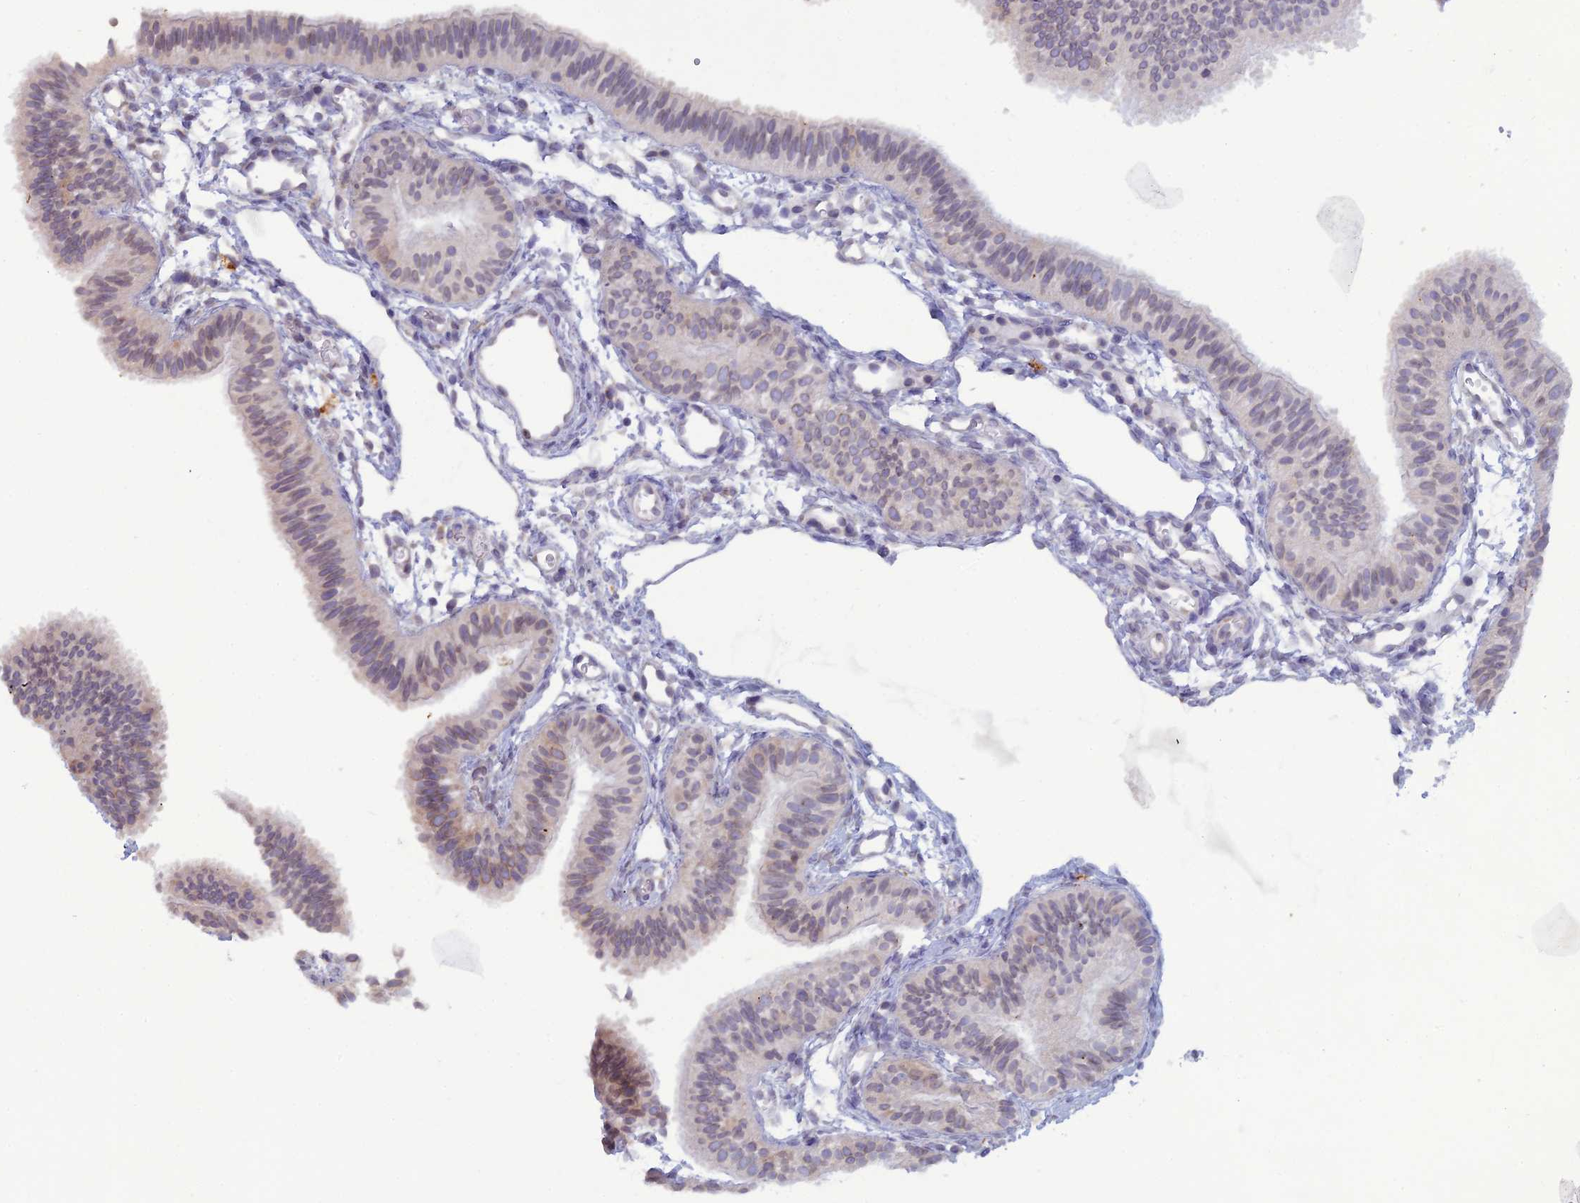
{"staining": {"intensity": "weak", "quantity": "<25%", "location": "cytoplasmic/membranous,nuclear"}, "tissue": "fallopian tube", "cell_type": "Glandular cells", "image_type": "normal", "snomed": [{"axis": "morphology", "description": "Normal tissue, NOS"}, {"axis": "topography", "description": "Fallopian tube"}], "caption": "IHC micrograph of unremarkable fallopian tube stained for a protein (brown), which reveals no staining in glandular cells.", "gene": "WDR46", "patient": {"sex": "female", "age": 35}}